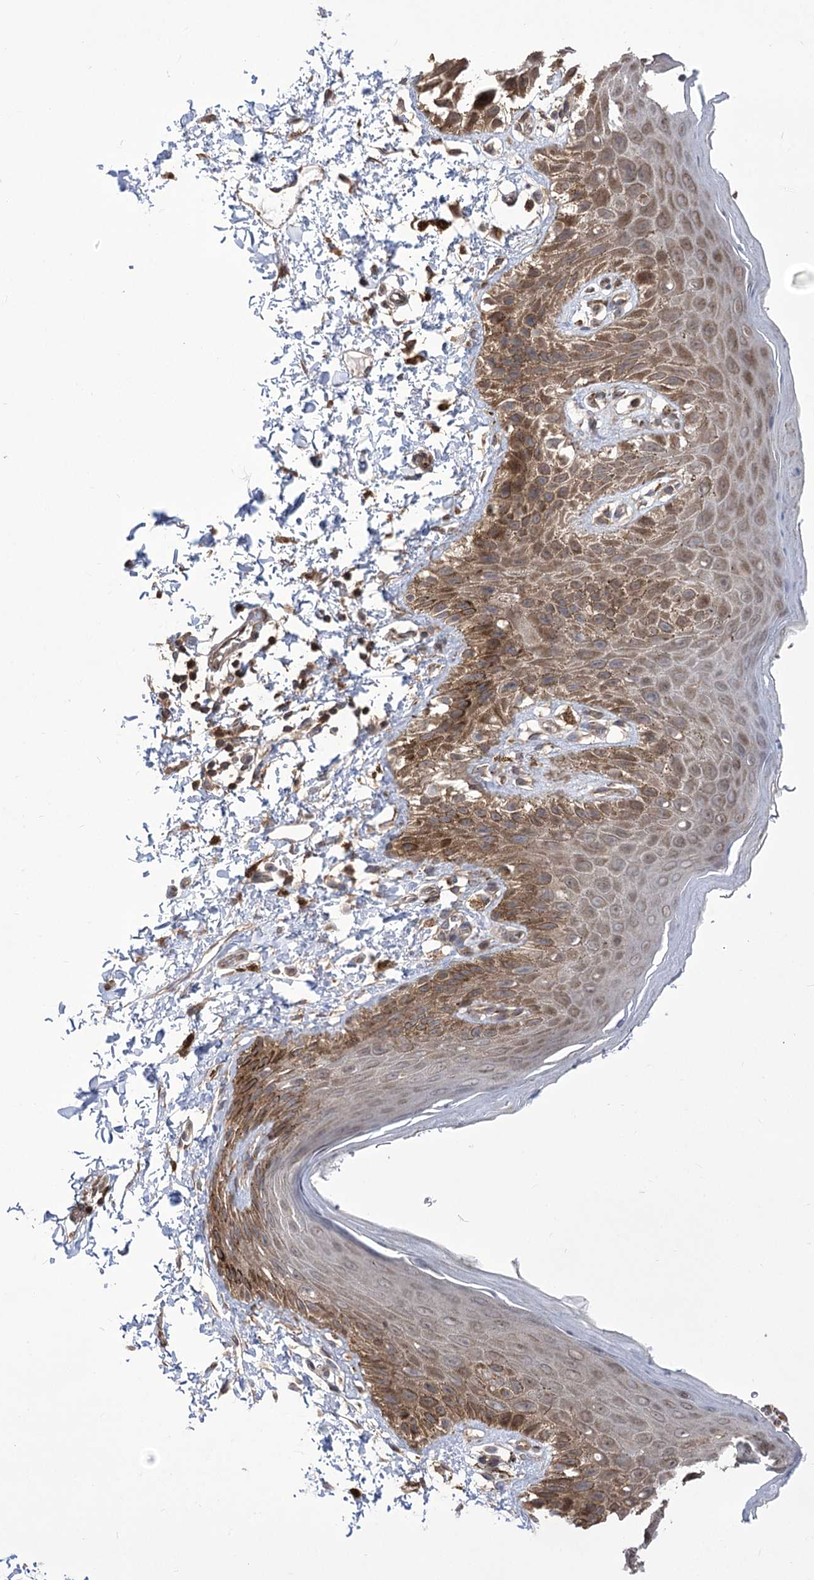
{"staining": {"intensity": "strong", "quantity": "25%-75%", "location": "cytoplasmic/membranous"}, "tissue": "skin", "cell_type": "Epidermal cells", "image_type": "normal", "snomed": [{"axis": "morphology", "description": "Normal tissue, NOS"}, {"axis": "topography", "description": "Anal"}], "caption": "IHC photomicrograph of normal skin: skin stained using immunohistochemistry reveals high levels of strong protein expression localized specifically in the cytoplasmic/membranous of epidermal cells, appearing as a cytoplasmic/membranous brown color.", "gene": "XYLB", "patient": {"sex": "male", "age": 44}}